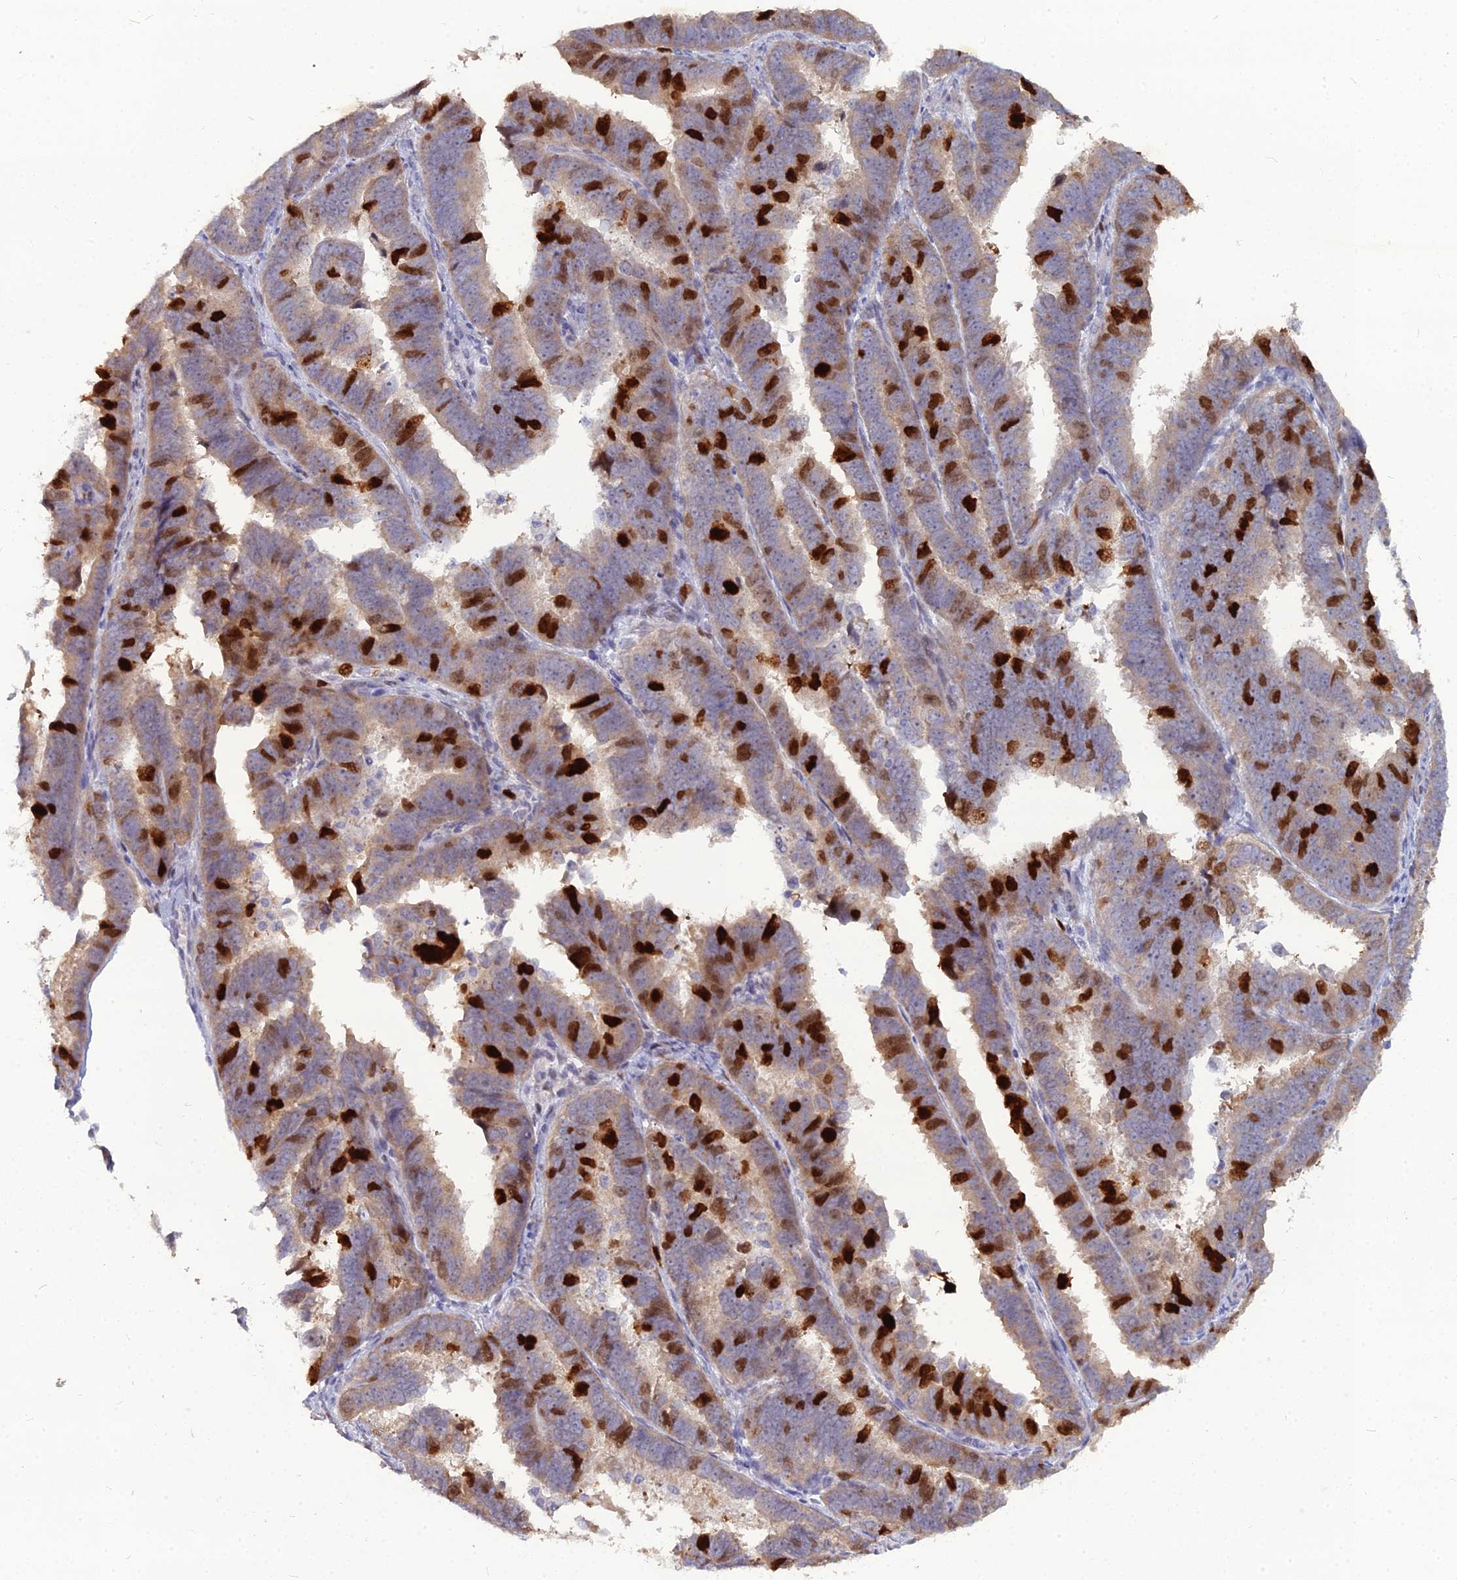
{"staining": {"intensity": "strong", "quantity": "25%-75%", "location": "cytoplasmic/membranous,nuclear"}, "tissue": "endometrial cancer", "cell_type": "Tumor cells", "image_type": "cancer", "snomed": [{"axis": "morphology", "description": "Adenocarcinoma, NOS"}, {"axis": "topography", "description": "Endometrium"}], "caption": "Protein staining reveals strong cytoplasmic/membranous and nuclear expression in about 25%-75% of tumor cells in adenocarcinoma (endometrial).", "gene": "NUSAP1", "patient": {"sex": "female", "age": 75}}